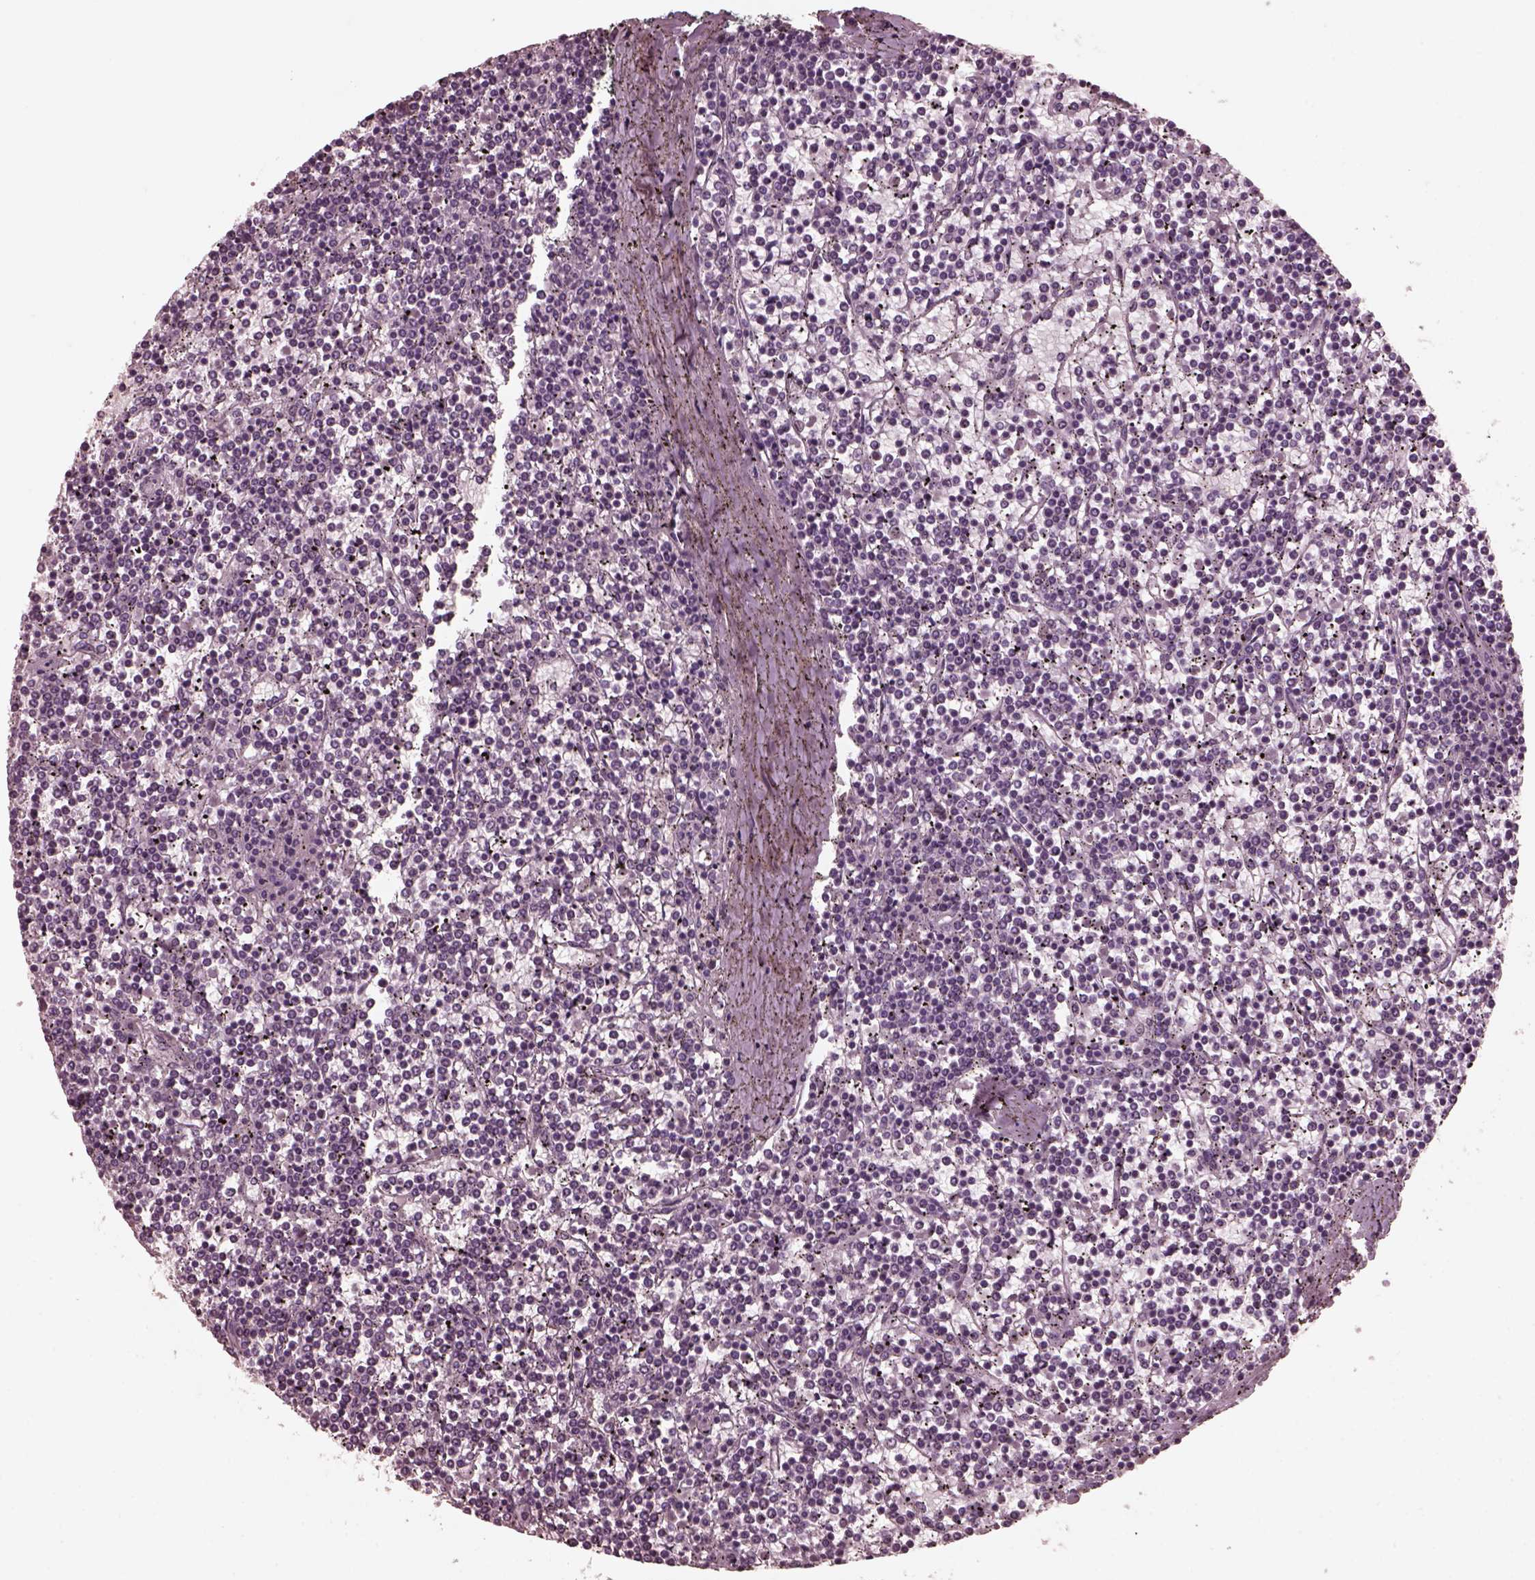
{"staining": {"intensity": "negative", "quantity": "none", "location": "none"}, "tissue": "lymphoma", "cell_type": "Tumor cells", "image_type": "cancer", "snomed": [{"axis": "morphology", "description": "Malignant lymphoma, non-Hodgkin's type, Low grade"}, {"axis": "topography", "description": "Spleen"}], "caption": "Immunohistochemistry micrograph of neoplastic tissue: lymphoma stained with DAB (3,3'-diaminobenzidine) reveals no significant protein positivity in tumor cells.", "gene": "CGA", "patient": {"sex": "female", "age": 19}}